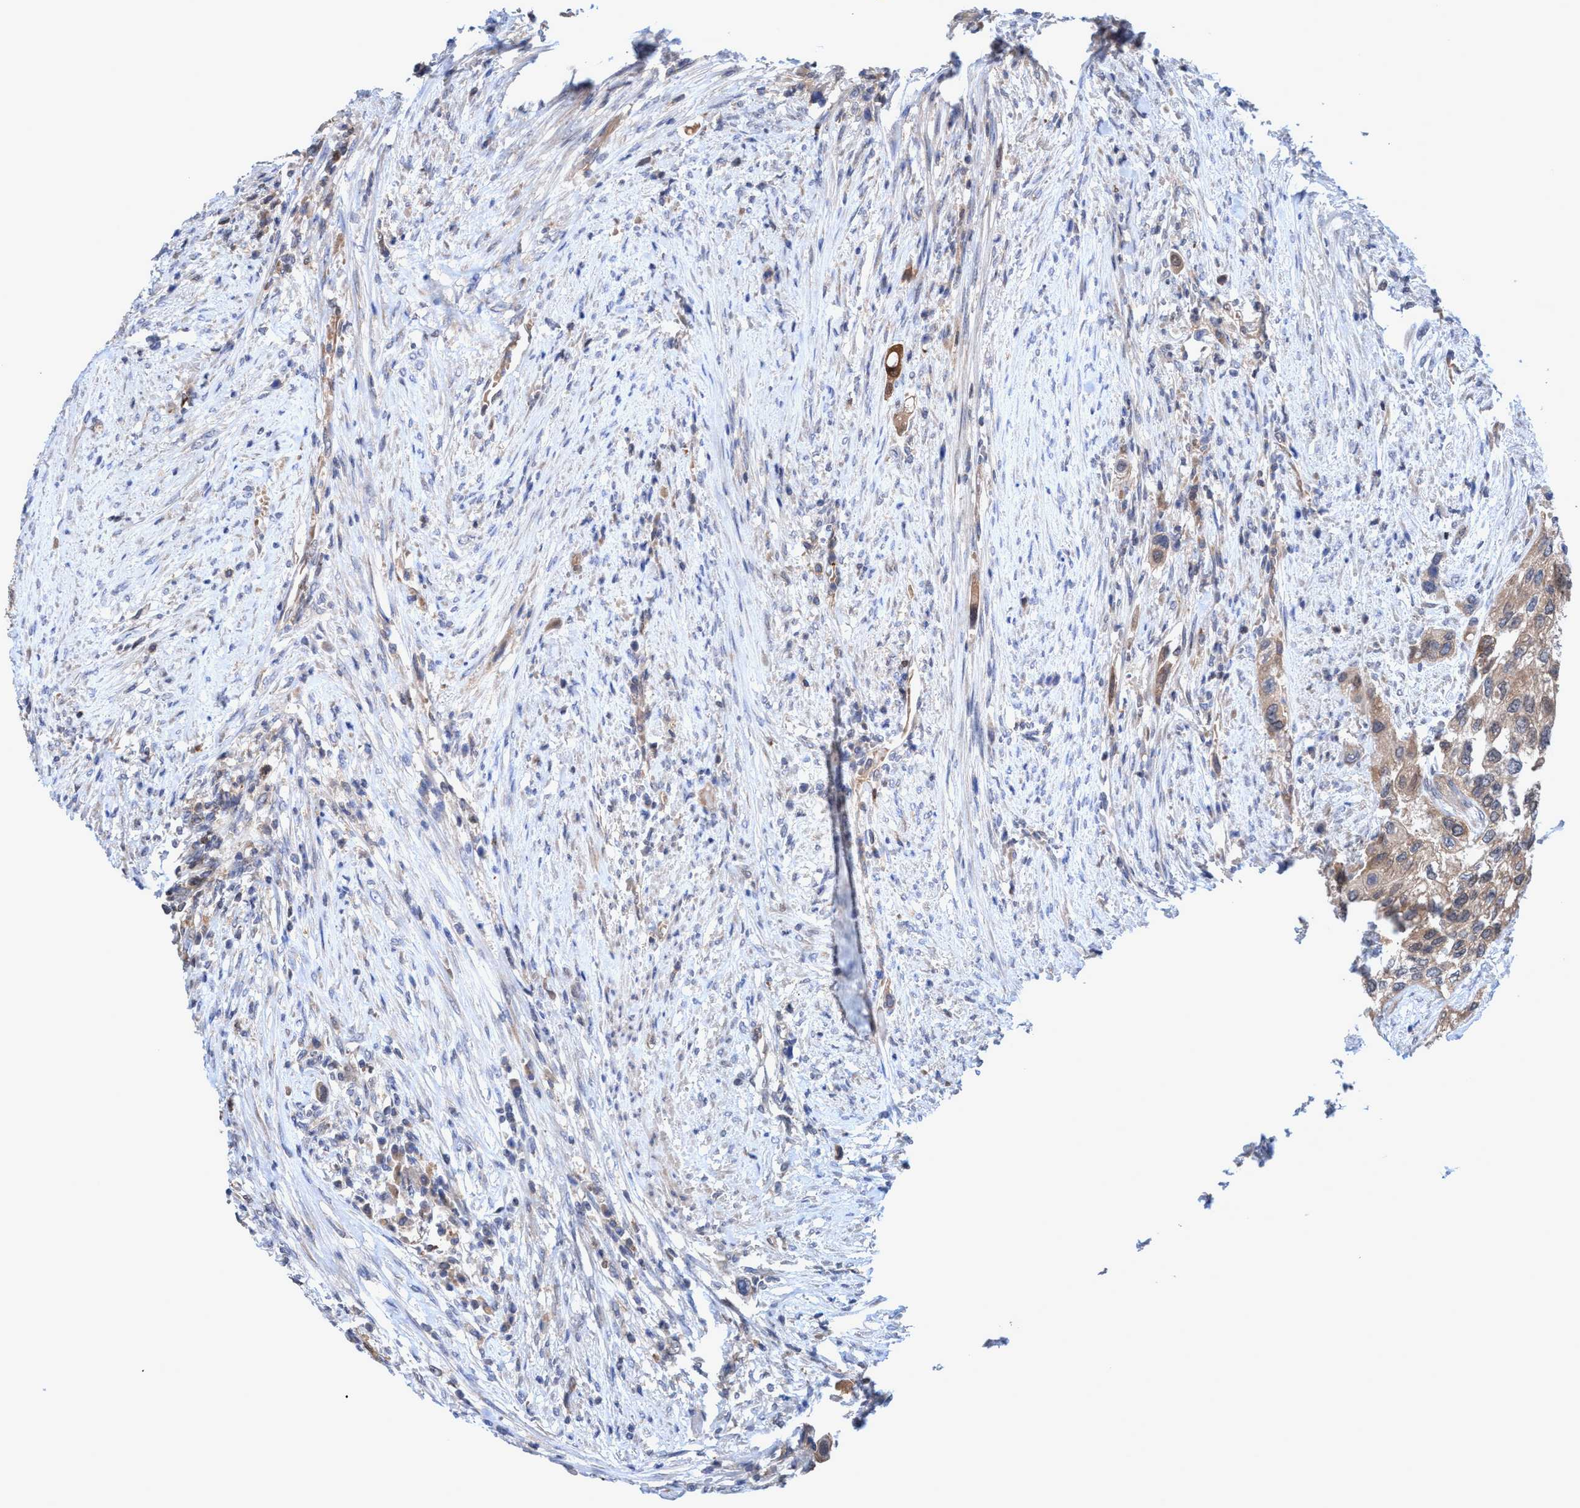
{"staining": {"intensity": "weak", "quantity": ">75%", "location": "cytoplasmic/membranous"}, "tissue": "urothelial cancer", "cell_type": "Tumor cells", "image_type": "cancer", "snomed": [{"axis": "morphology", "description": "Urothelial carcinoma, High grade"}, {"axis": "topography", "description": "Urinary bladder"}], "caption": "This is a micrograph of immunohistochemistry staining of high-grade urothelial carcinoma, which shows weak expression in the cytoplasmic/membranous of tumor cells.", "gene": "GLOD4", "patient": {"sex": "female", "age": 56}}